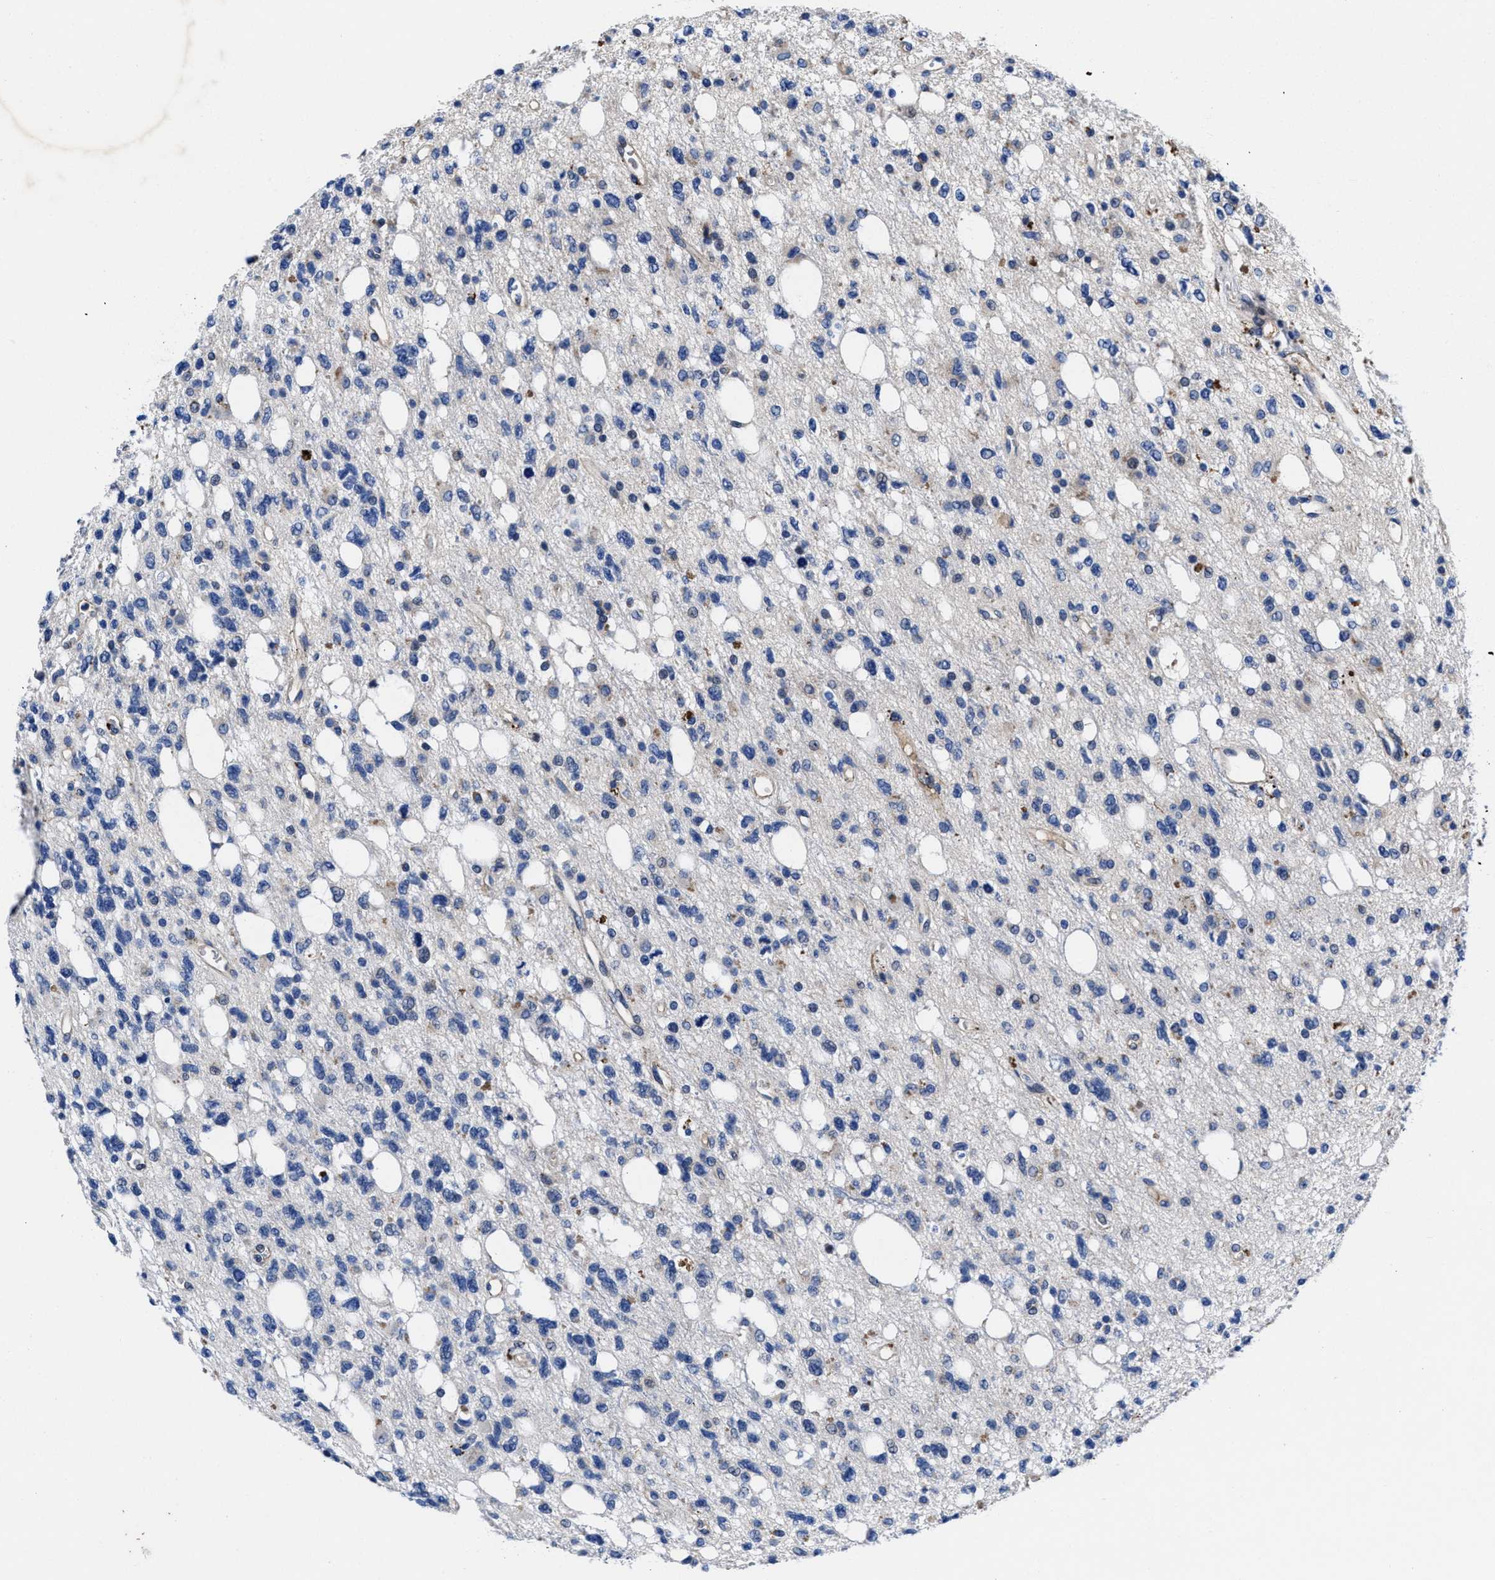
{"staining": {"intensity": "negative", "quantity": "none", "location": "none"}, "tissue": "glioma", "cell_type": "Tumor cells", "image_type": "cancer", "snomed": [{"axis": "morphology", "description": "Glioma, malignant, High grade"}, {"axis": "topography", "description": "Brain"}], "caption": "Histopathology image shows no significant protein positivity in tumor cells of malignant high-grade glioma.", "gene": "DHRS13", "patient": {"sex": "female", "age": 62}}